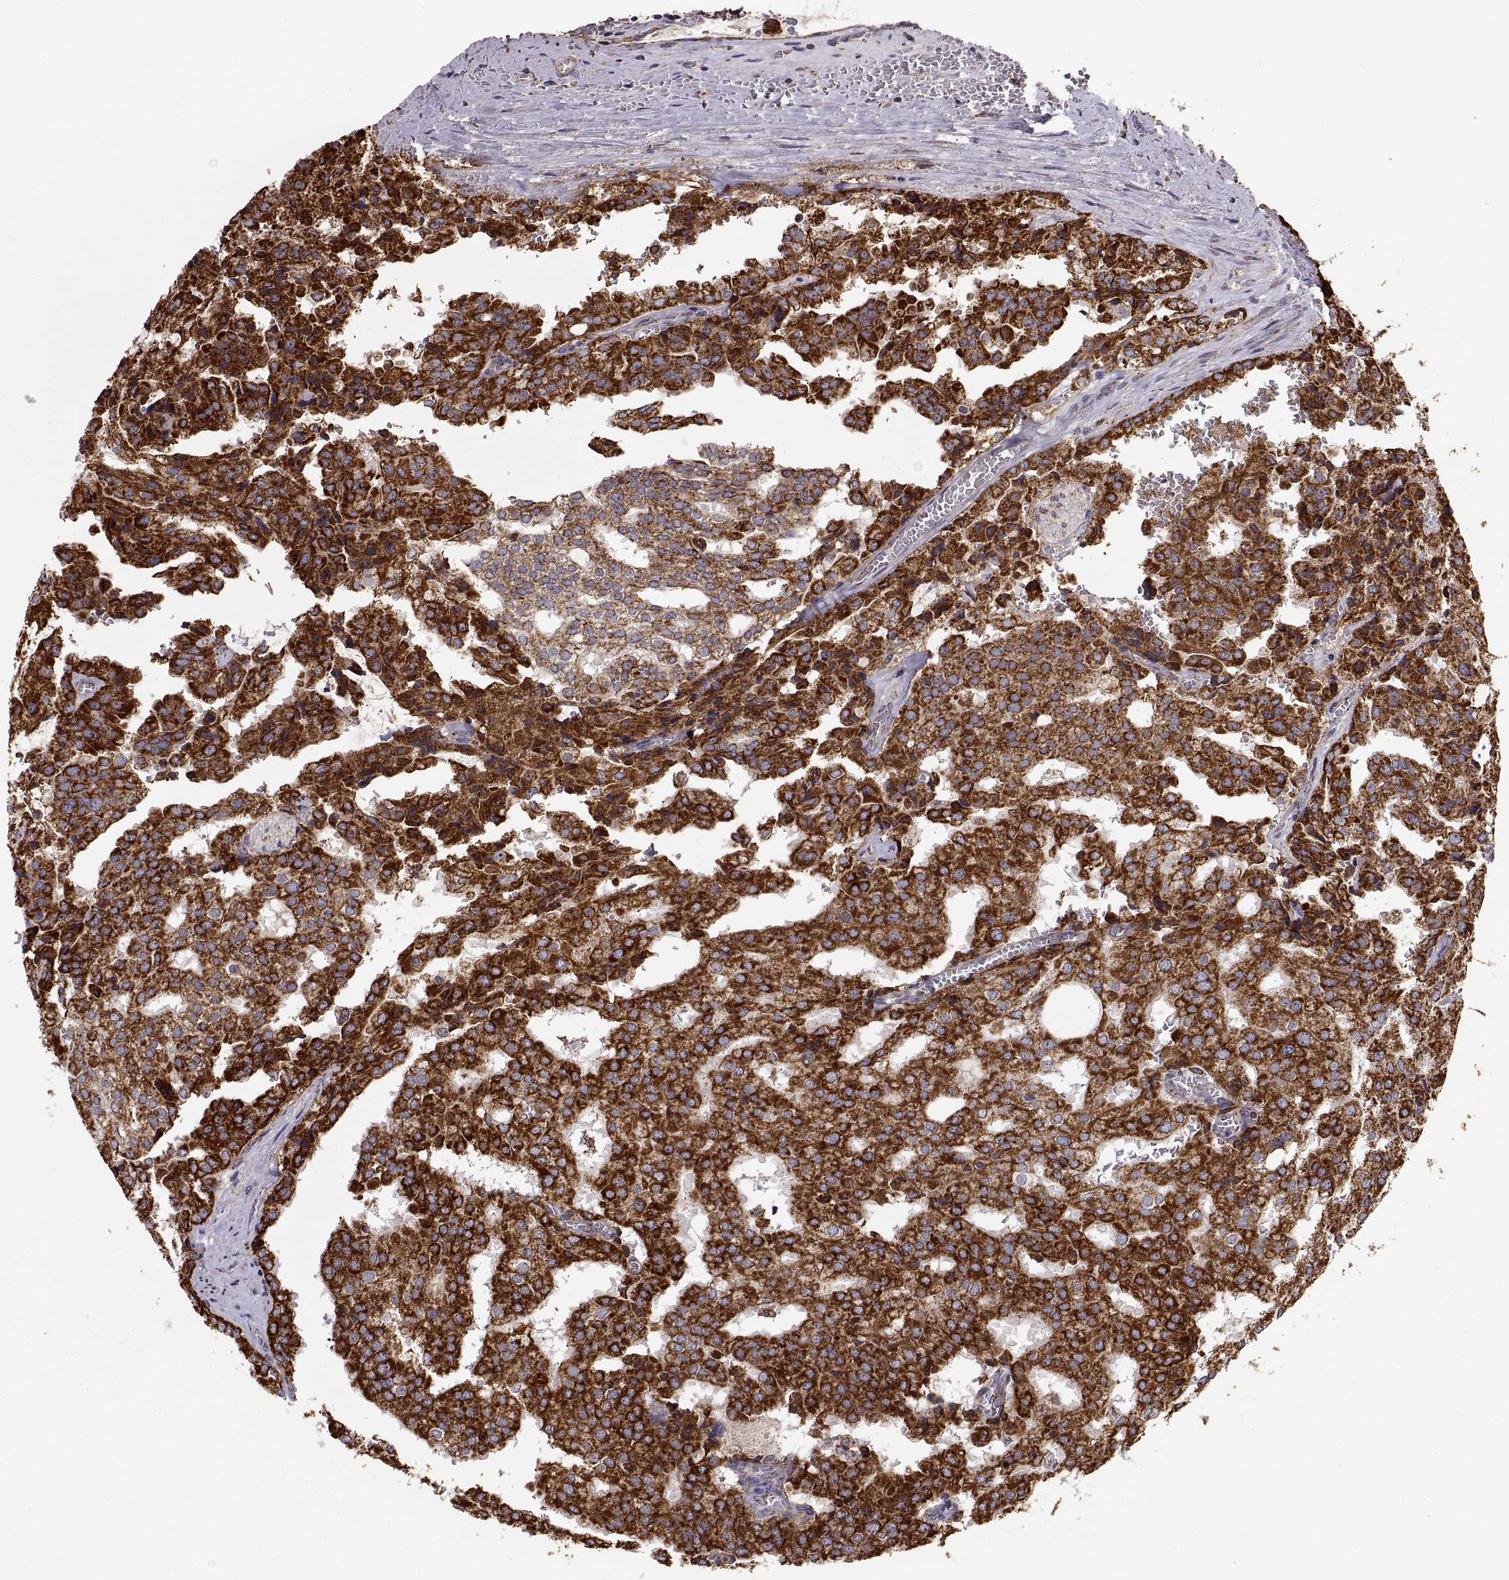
{"staining": {"intensity": "strong", "quantity": ">75%", "location": "cytoplasmic/membranous"}, "tissue": "prostate cancer", "cell_type": "Tumor cells", "image_type": "cancer", "snomed": [{"axis": "morphology", "description": "Adenocarcinoma, High grade"}, {"axis": "topography", "description": "Prostate"}], "caption": "This image exhibits IHC staining of prostate cancer, with high strong cytoplasmic/membranous positivity in about >75% of tumor cells.", "gene": "ARSD", "patient": {"sex": "male", "age": 68}}